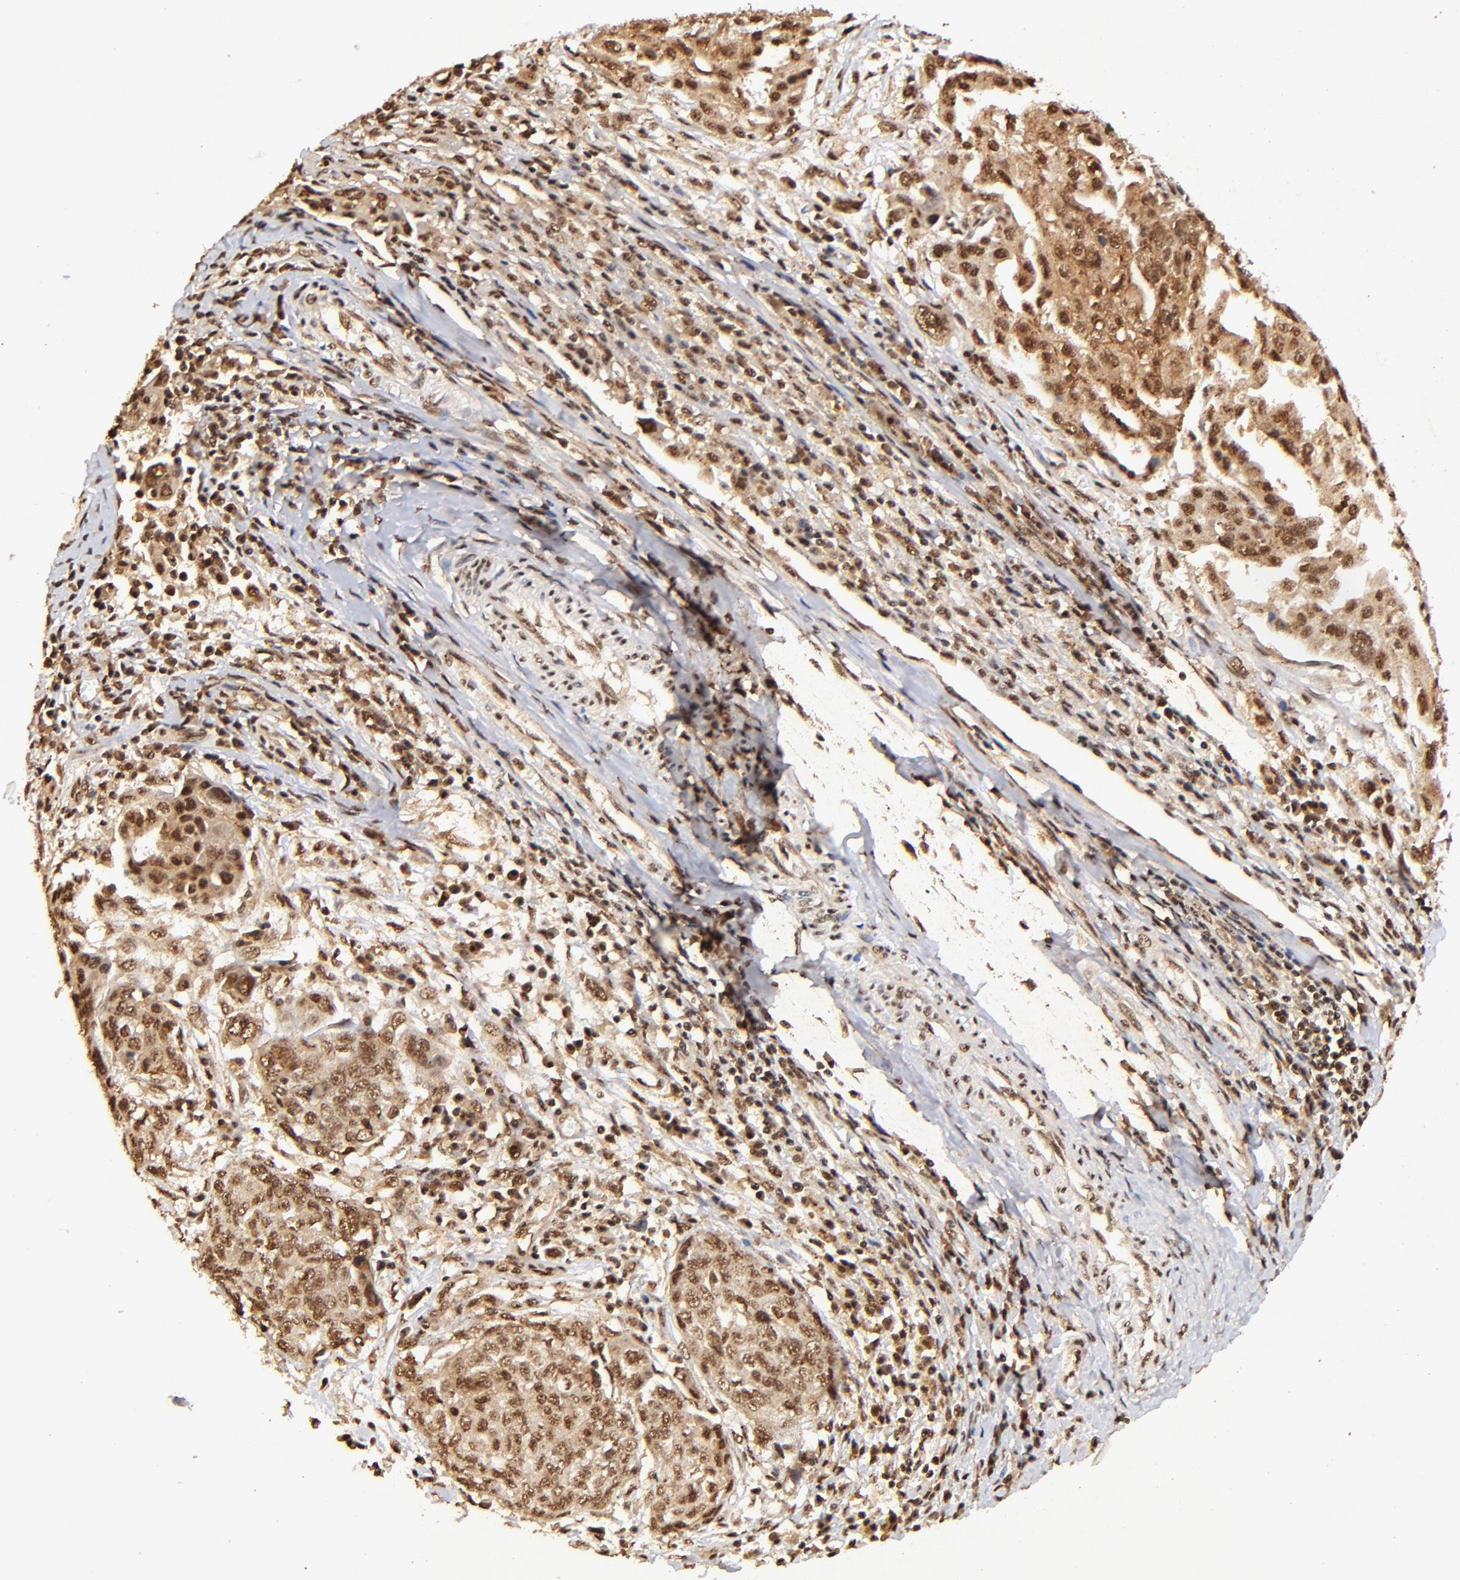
{"staining": {"intensity": "strong", "quantity": ">75%", "location": "cytoplasmic/membranous,nuclear"}, "tissue": "ovarian cancer", "cell_type": "Tumor cells", "image_type": "cancer", "snomed": [{"axis": "morphology", "description": "Carcinoma, endometroid"}, {"axis": "topography", "description": "Ovary"}], "caption": "Immunohistochemistry photomicrograph of neoplastic tissue: ovarian endometroid carcinoma stained using immunohistochemistry (IHC) displays high levels of strong protein expression localized specifically in the cytoplasmic/membranous and nuclear of tumor cells, appearing as a cytoplasmic/membranous and nuclear brown color.", "gene": "MED12", "patient": {"sex": "female", "age": 75}}